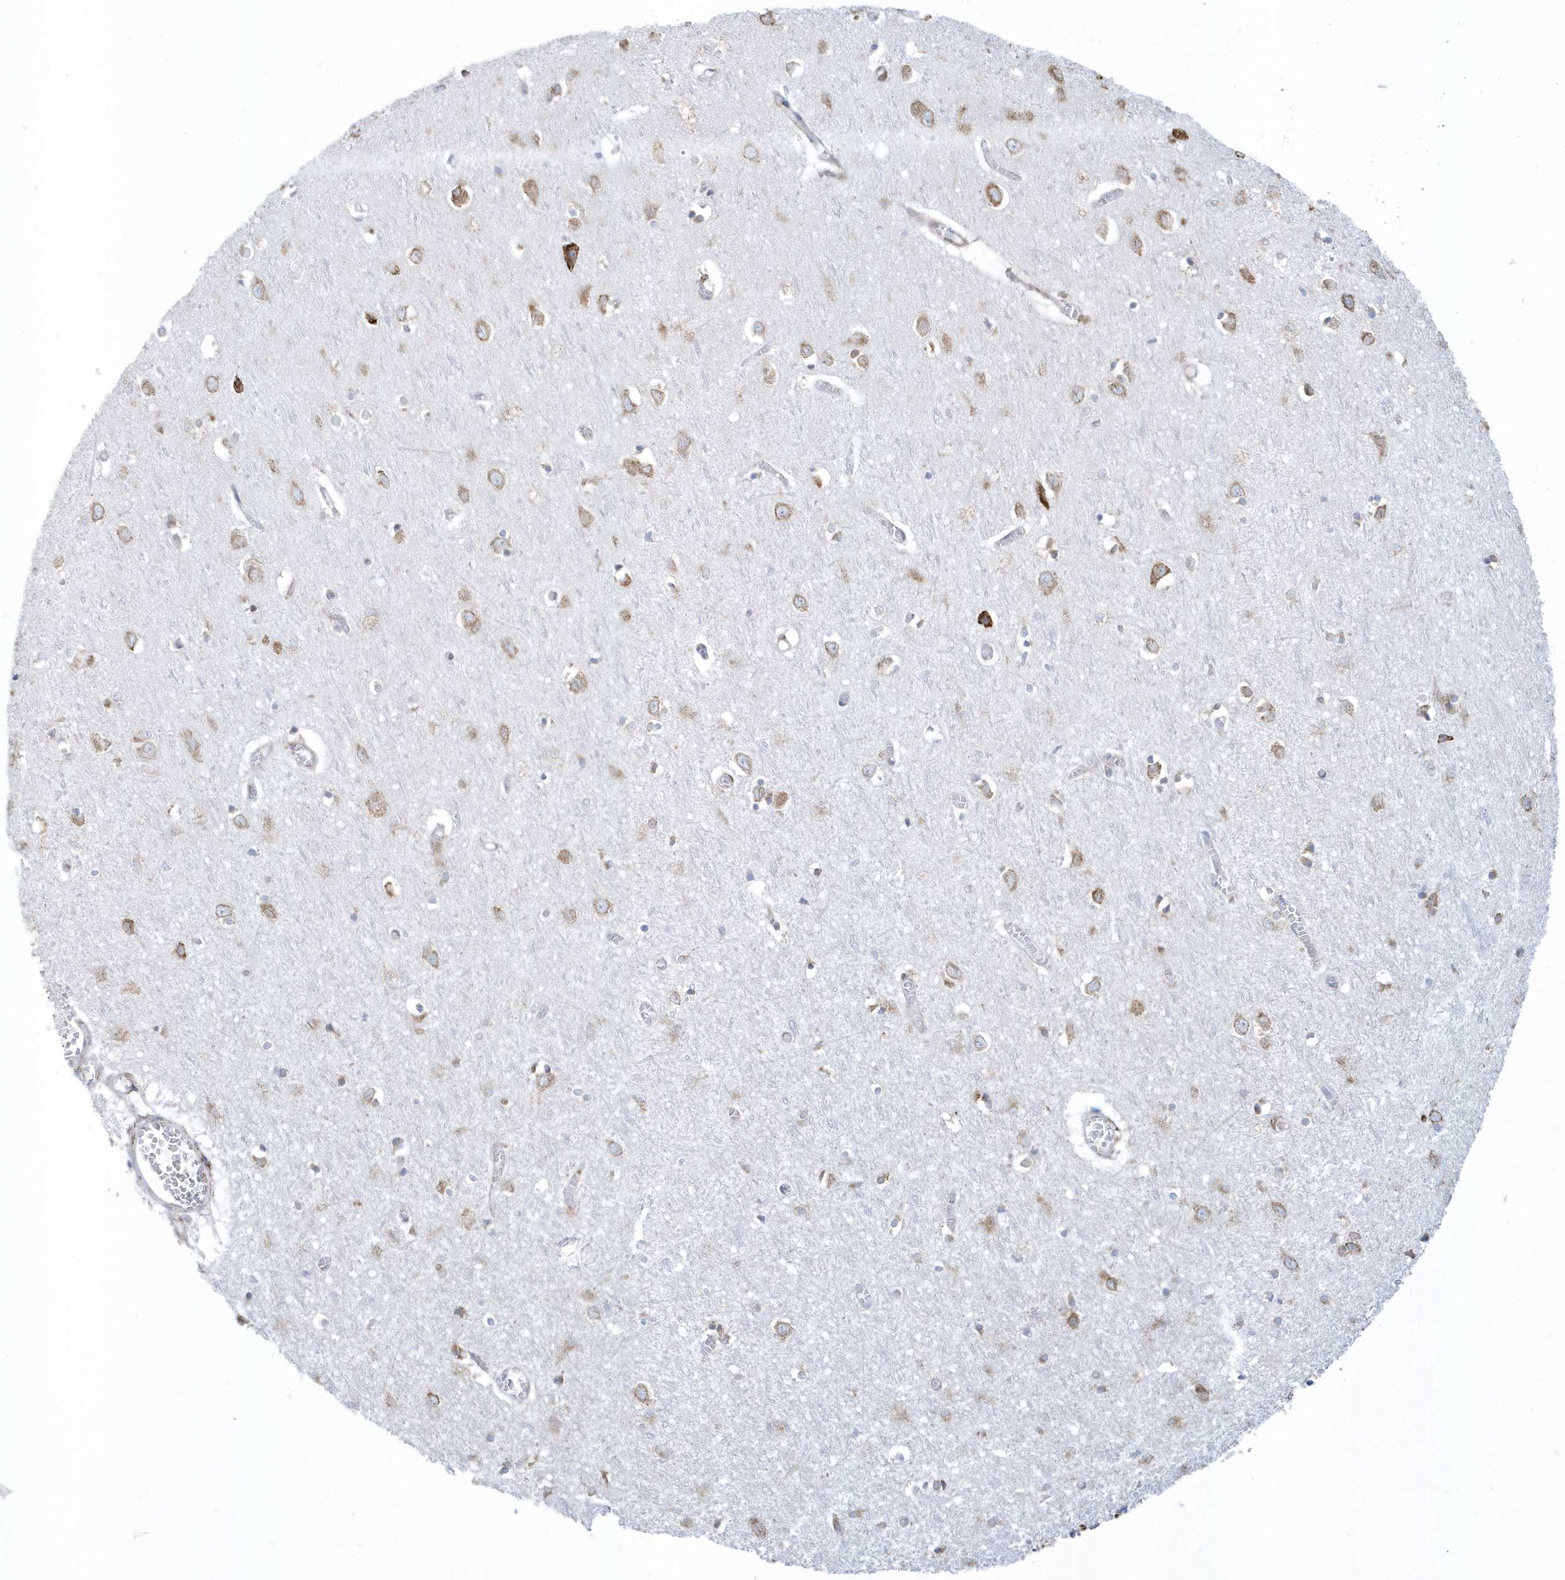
{"staining": {"intensity": "negative", "quantity": "none", "location": "none"}, "tissue": "cerebral cortex", "cell_type": "Endothelial cells", "image_type": "normal", "snomed": [{"axis": "morphology", "description": "Normal tissue, NOS"}, {"axis": "topography", "description": "Cerebral cortex"}], "caption": "Photomicrograph shows no significant protein expression in endothelial cells of normal cerebral cortex.", "gene": "DCAF1", "patient": {"sex": "female", "age": 64}}